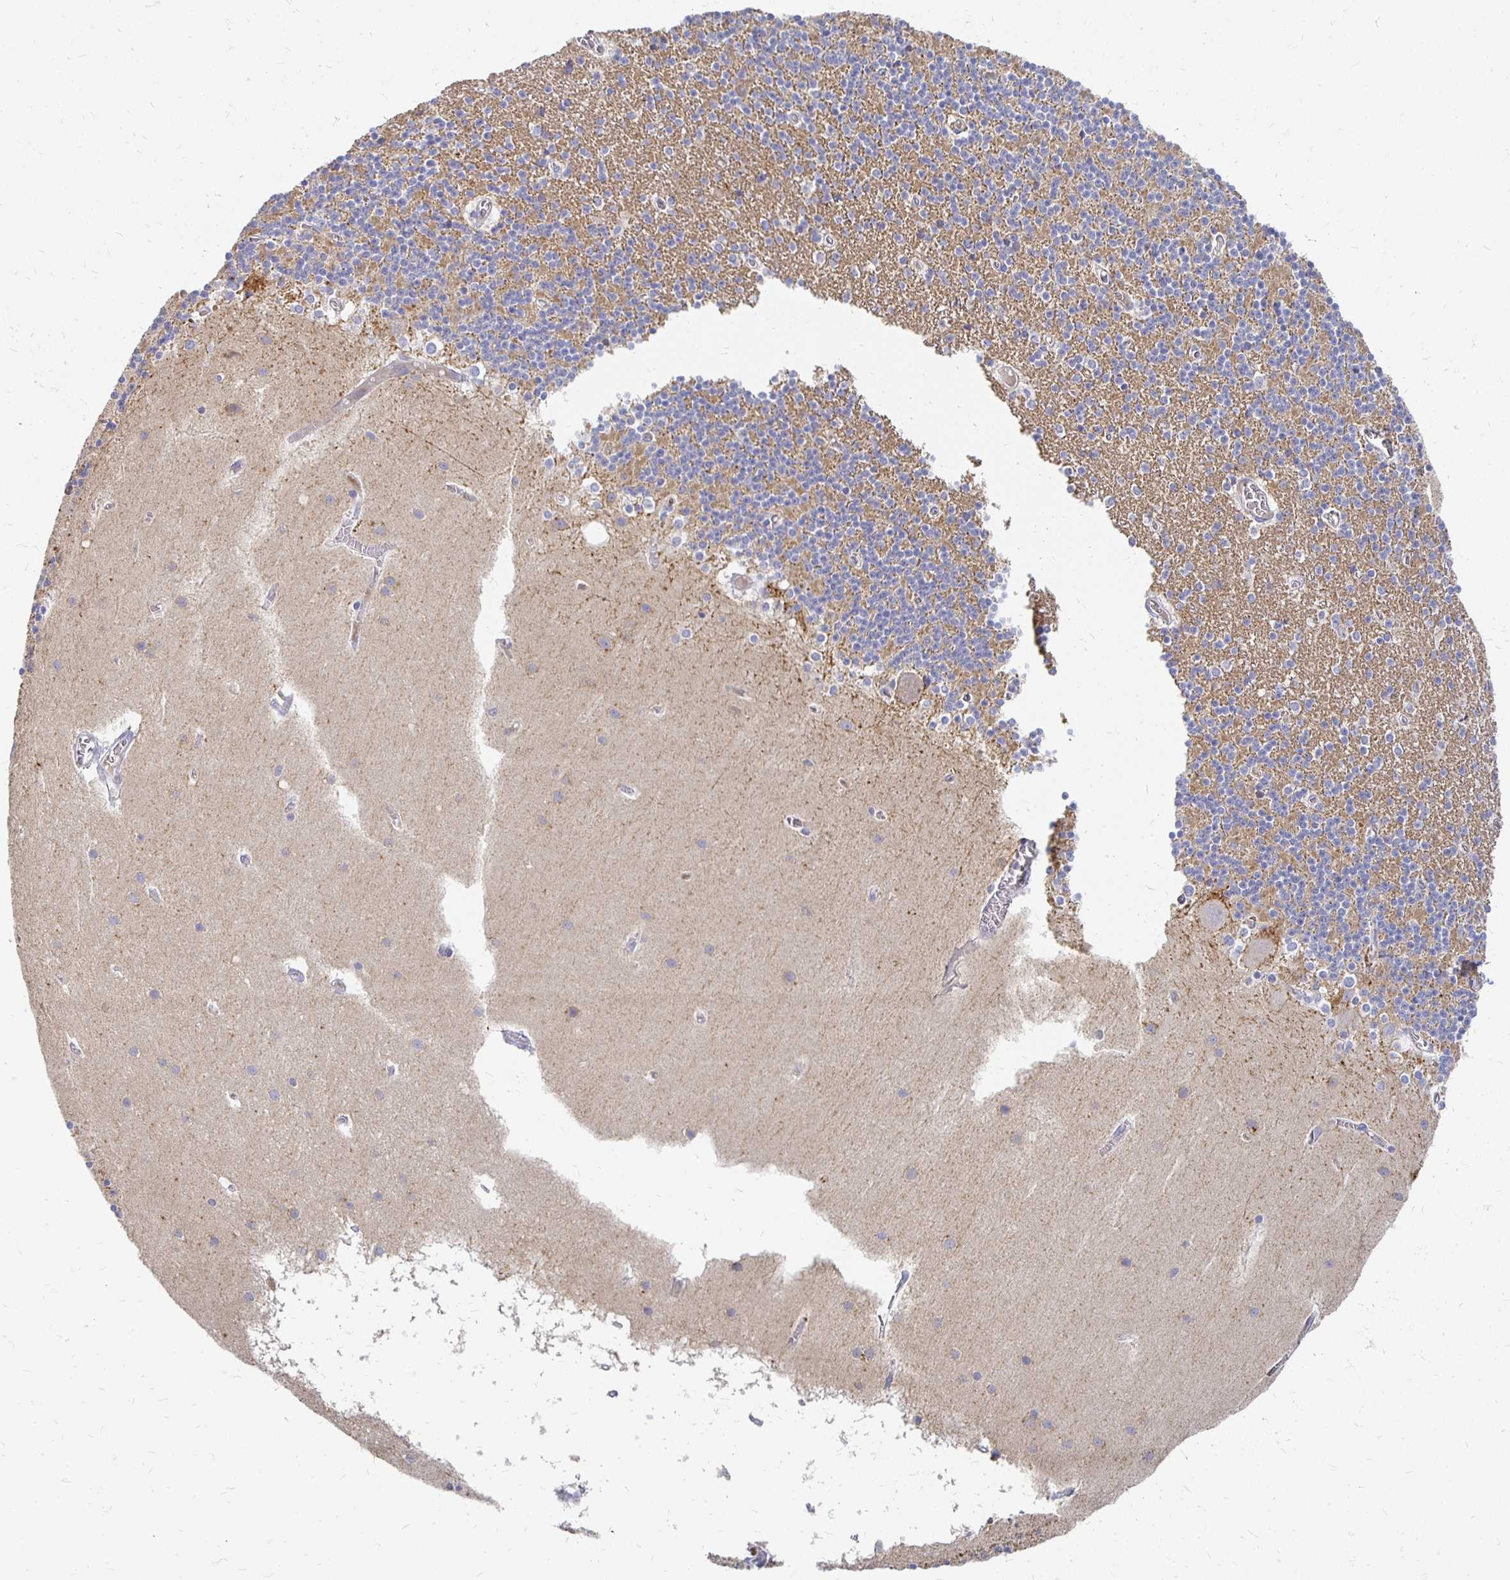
{"staining": {"intensity": "weak", "quantity": "25%-75%", "location": "cytoplasmic/membranous"}, "tissue": "cerebellum", "cell_type": "Cells in granular layer", "image_type": "normal", "snomed": [{"axis": "morphology", "description": "Normal tissue, NOS"}, {"axis": "topography", "description": "Cerebellum"}], "caption": "Immunohistochemical staining of unremarkable human cerebellum demonstrates 25%-75% levels of weak cytoplasmic/membranous protein expression in about 25%-75% of cells in granular layer.", "gene": "FKRP", "patient": {"sex": "male", "age": 70}}